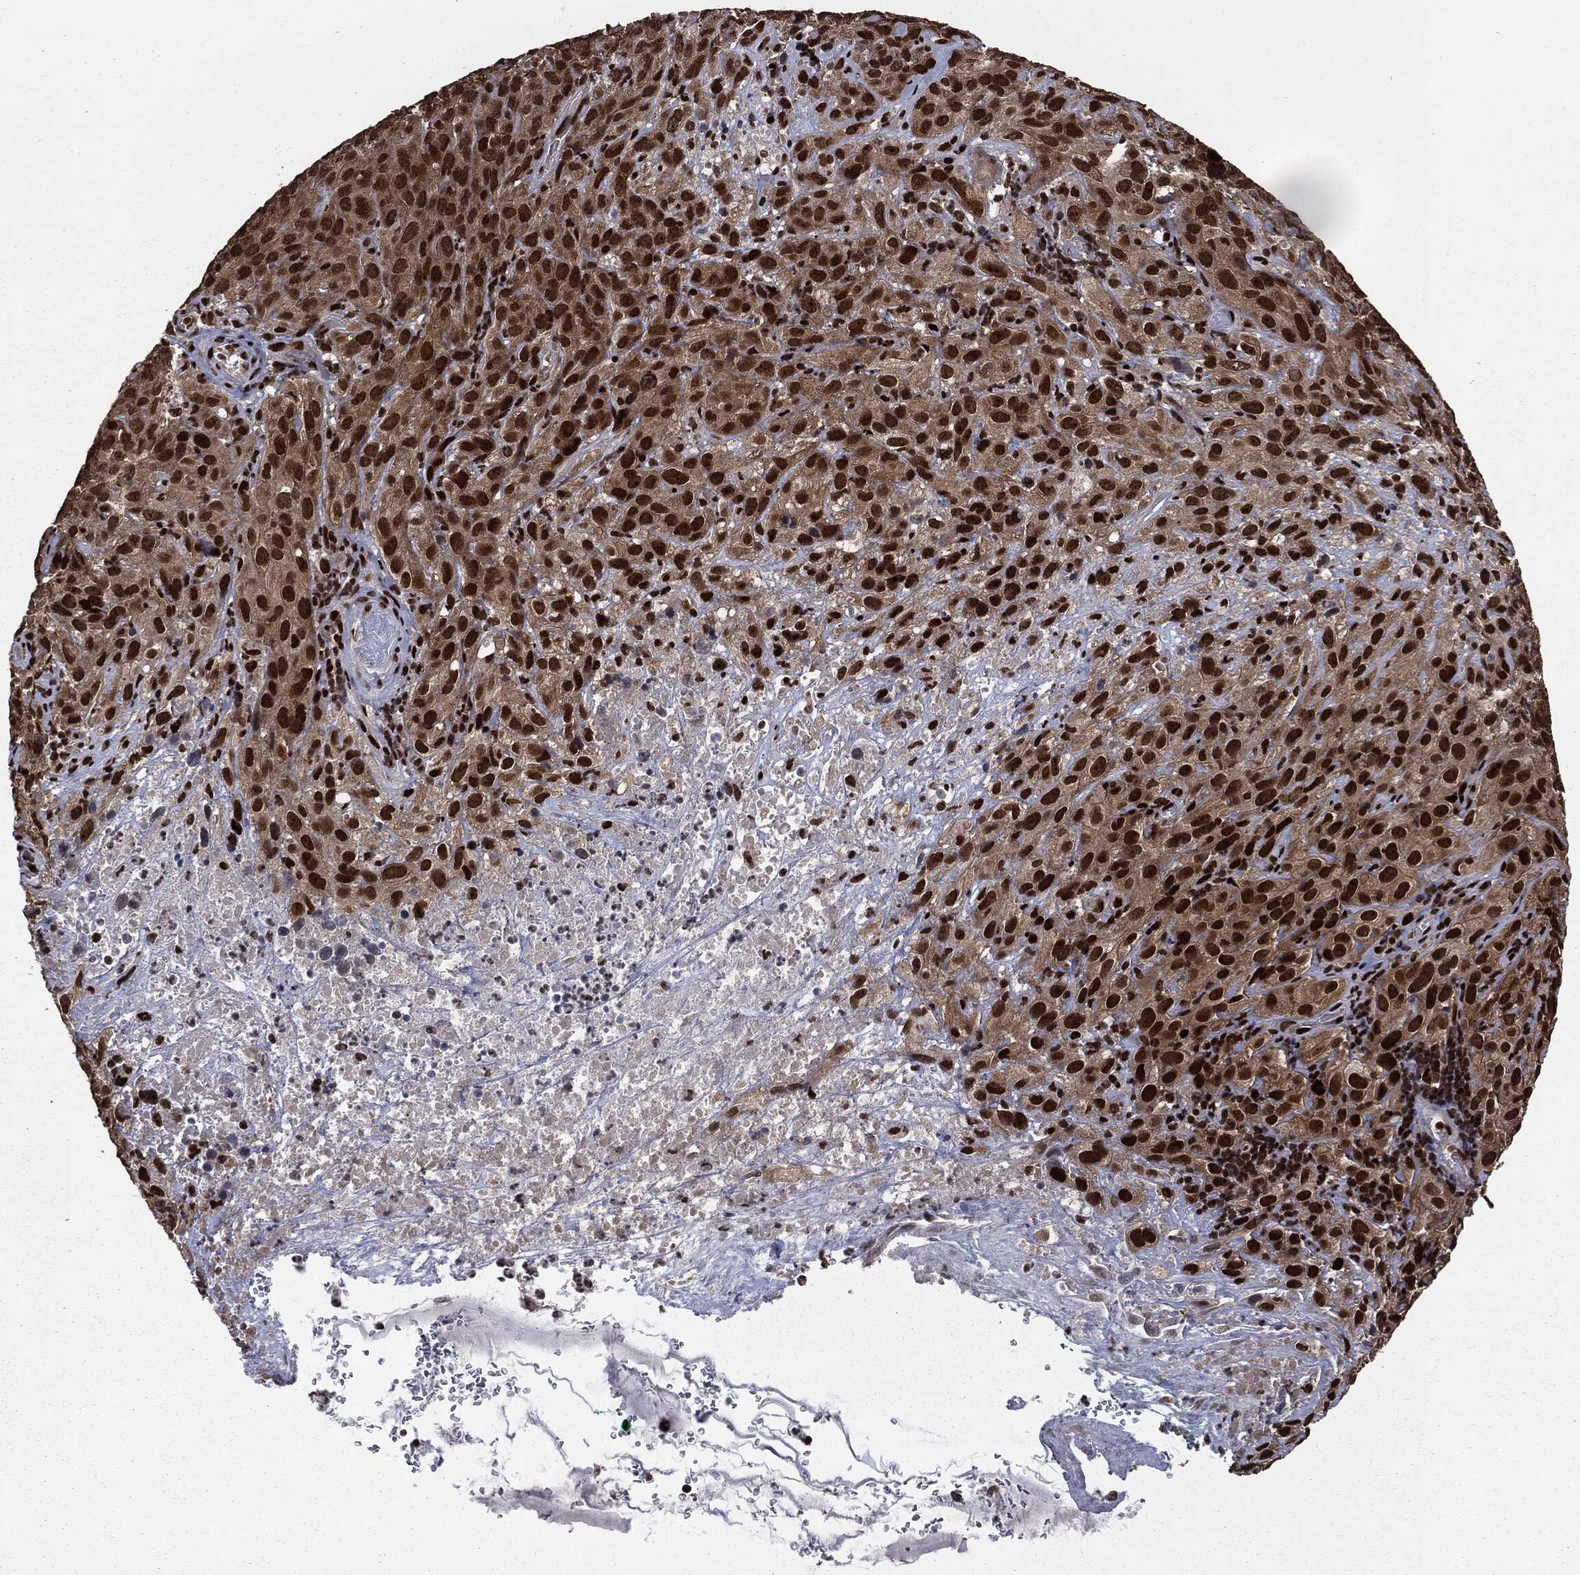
{"staining": {"intensity": "strong", "quantity": ">75%", "location": "nuclear"}, "tissue": "cervical cancer", "cell_type": "Tumor cells", "image_type": "cancer", "snomed": [{"axis": "morphology", "description": "Squamous cell carcinoma, NOS"}, {"axis": "topography", "description": "Cervix"}], "caption": "Approximately >75% of tumor cells in human cervical squamous cell carcinoma demonstrate strong nuclear protein expression as visualized by brown immunohistochemical staining.", "gene": "DVL2", "patient": {"sex": "female", "age": 51}}